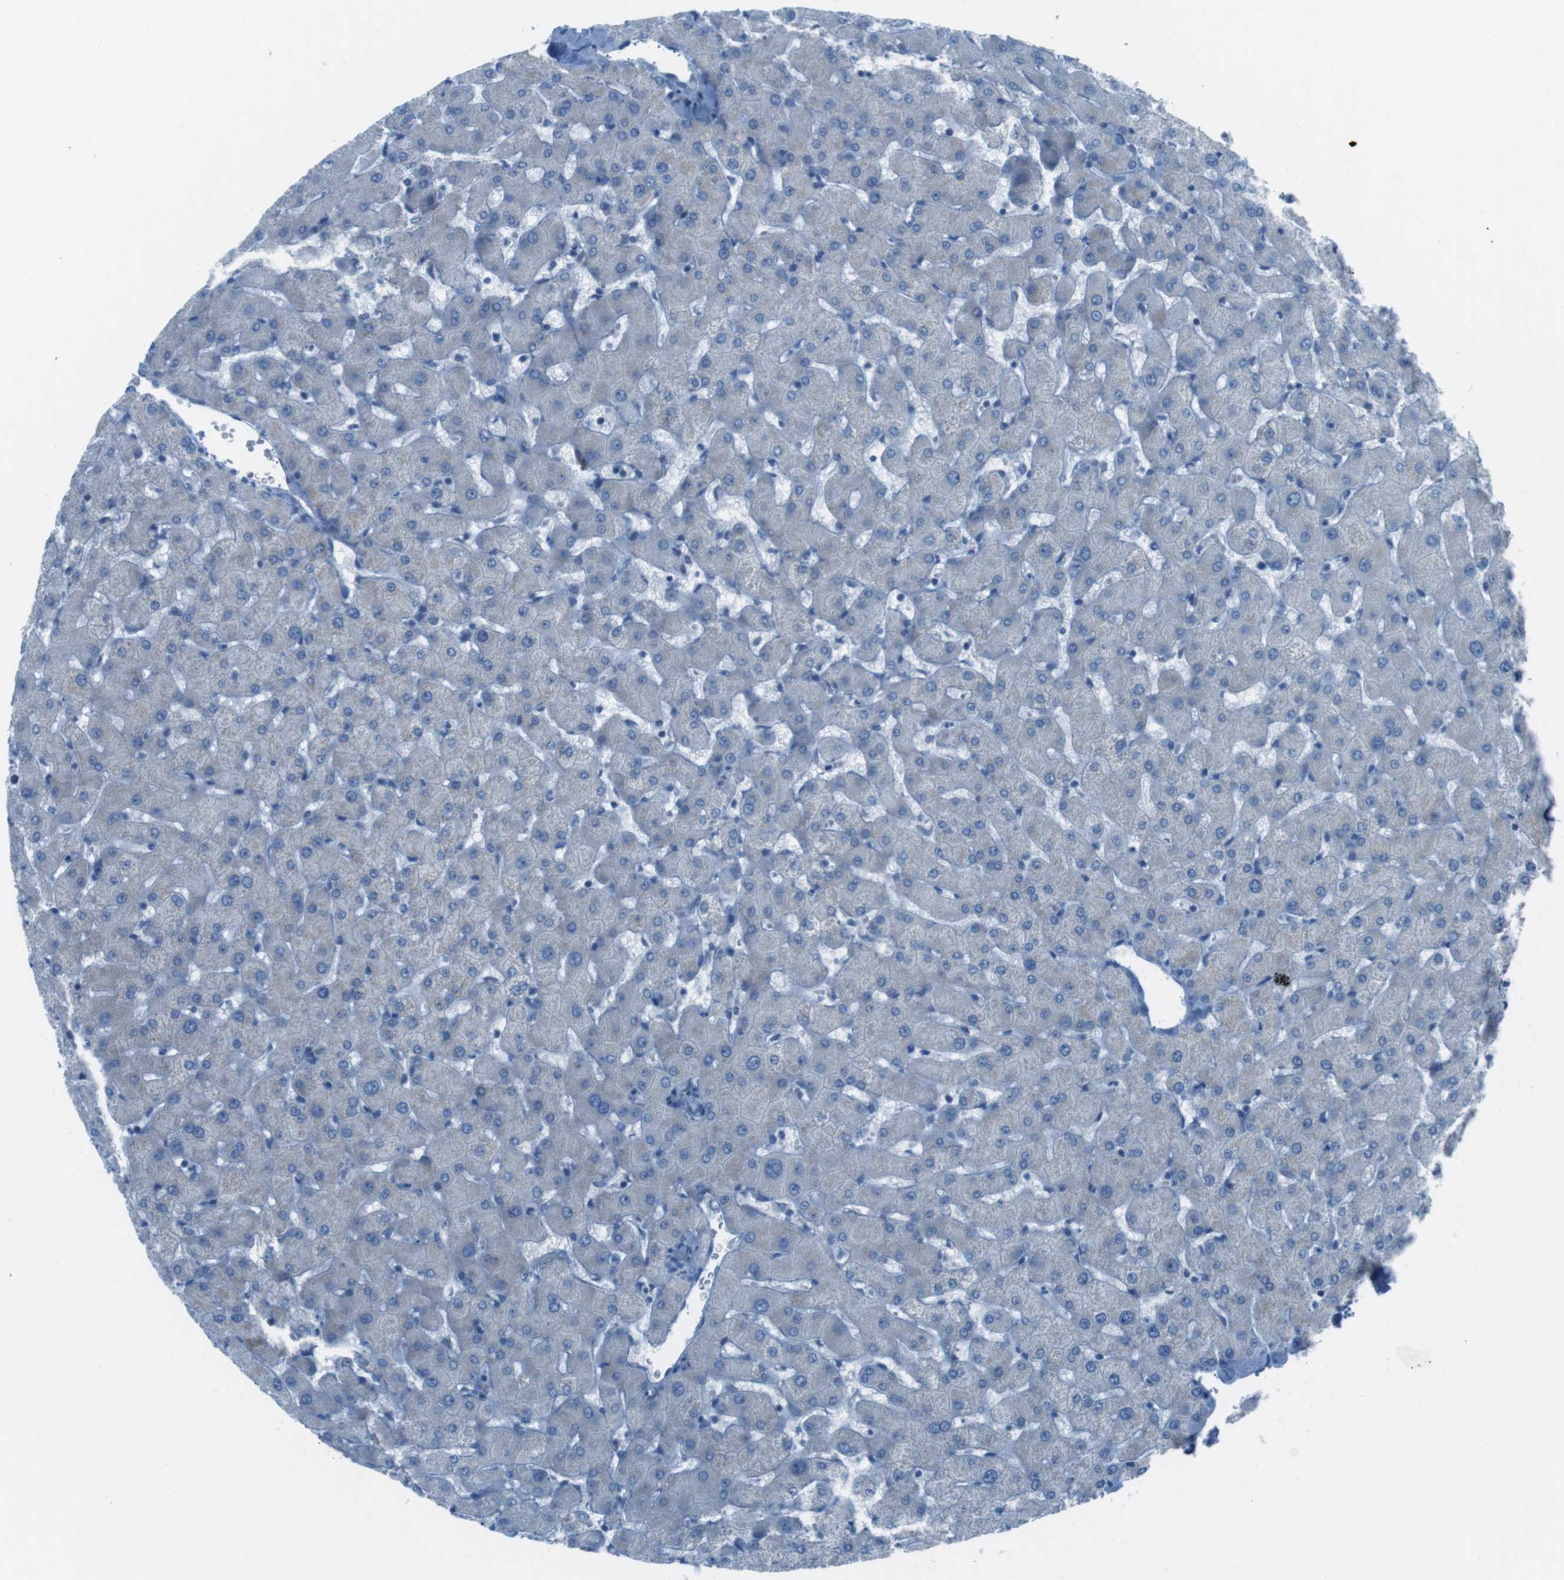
{"staining": {"intensity": "negative", "quantity": "none", "location": "none"}, "tissue": "liver", "cell_type": "Cholangiocytes", "image_type": "normal", "snomed": [{"axis": "morphology", "description": "Normal tissue, NOS"}, {"axis": "topography", "description": "Liver"}], "caption": "The immunohistochemistry (IHC) histopathology image has no significant positivity in cholangiocytes of liver. The staining was performed using DAB to visualize the protein expression in brown, while the nuclei were stained in blue with hematoxylin (Magnification: 20x).", "gene": "DNAJA3", "patient": {"sex": "female", "age": 63}}